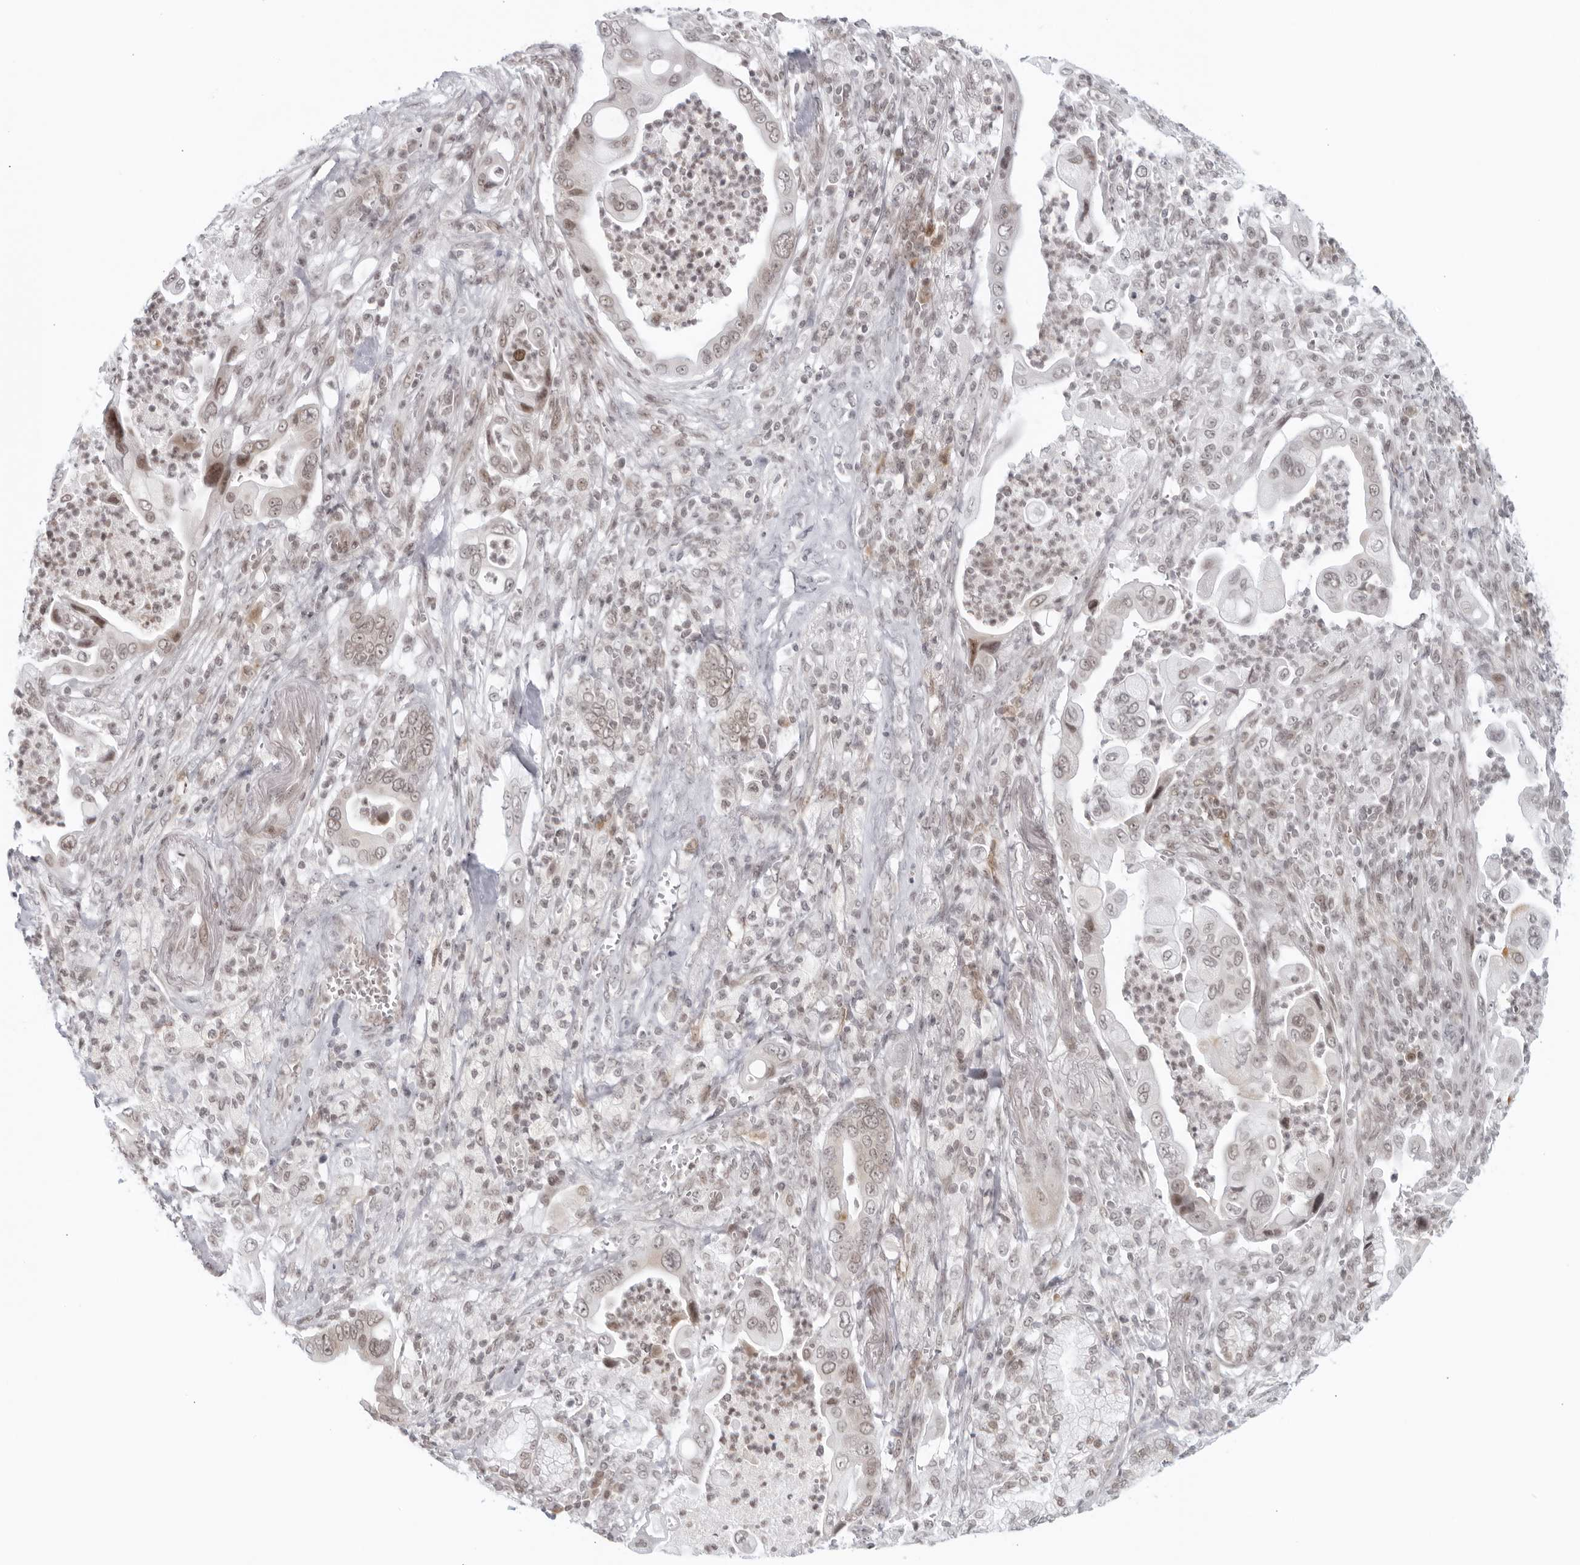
{"staining": {"intensity": "weak", "quantity": "<25%", "location": "nuclear"}, "tissue": "pancreatic cancer", "cell_type": "Tumor cells", "image_type": "cancer", "snomed": [{"axis": "morphology", "description": "Adenocarcinoma, NOS"}, {"axis": "topography", "description": "Pancreas"}], "caption": "This is an immunohistochemistry histopathology image of human pancreatic cancer. There is no positivity in tumor cells.", "gene": "RAB11FIP3", "patient": {"sex": "male", "age": 78}}